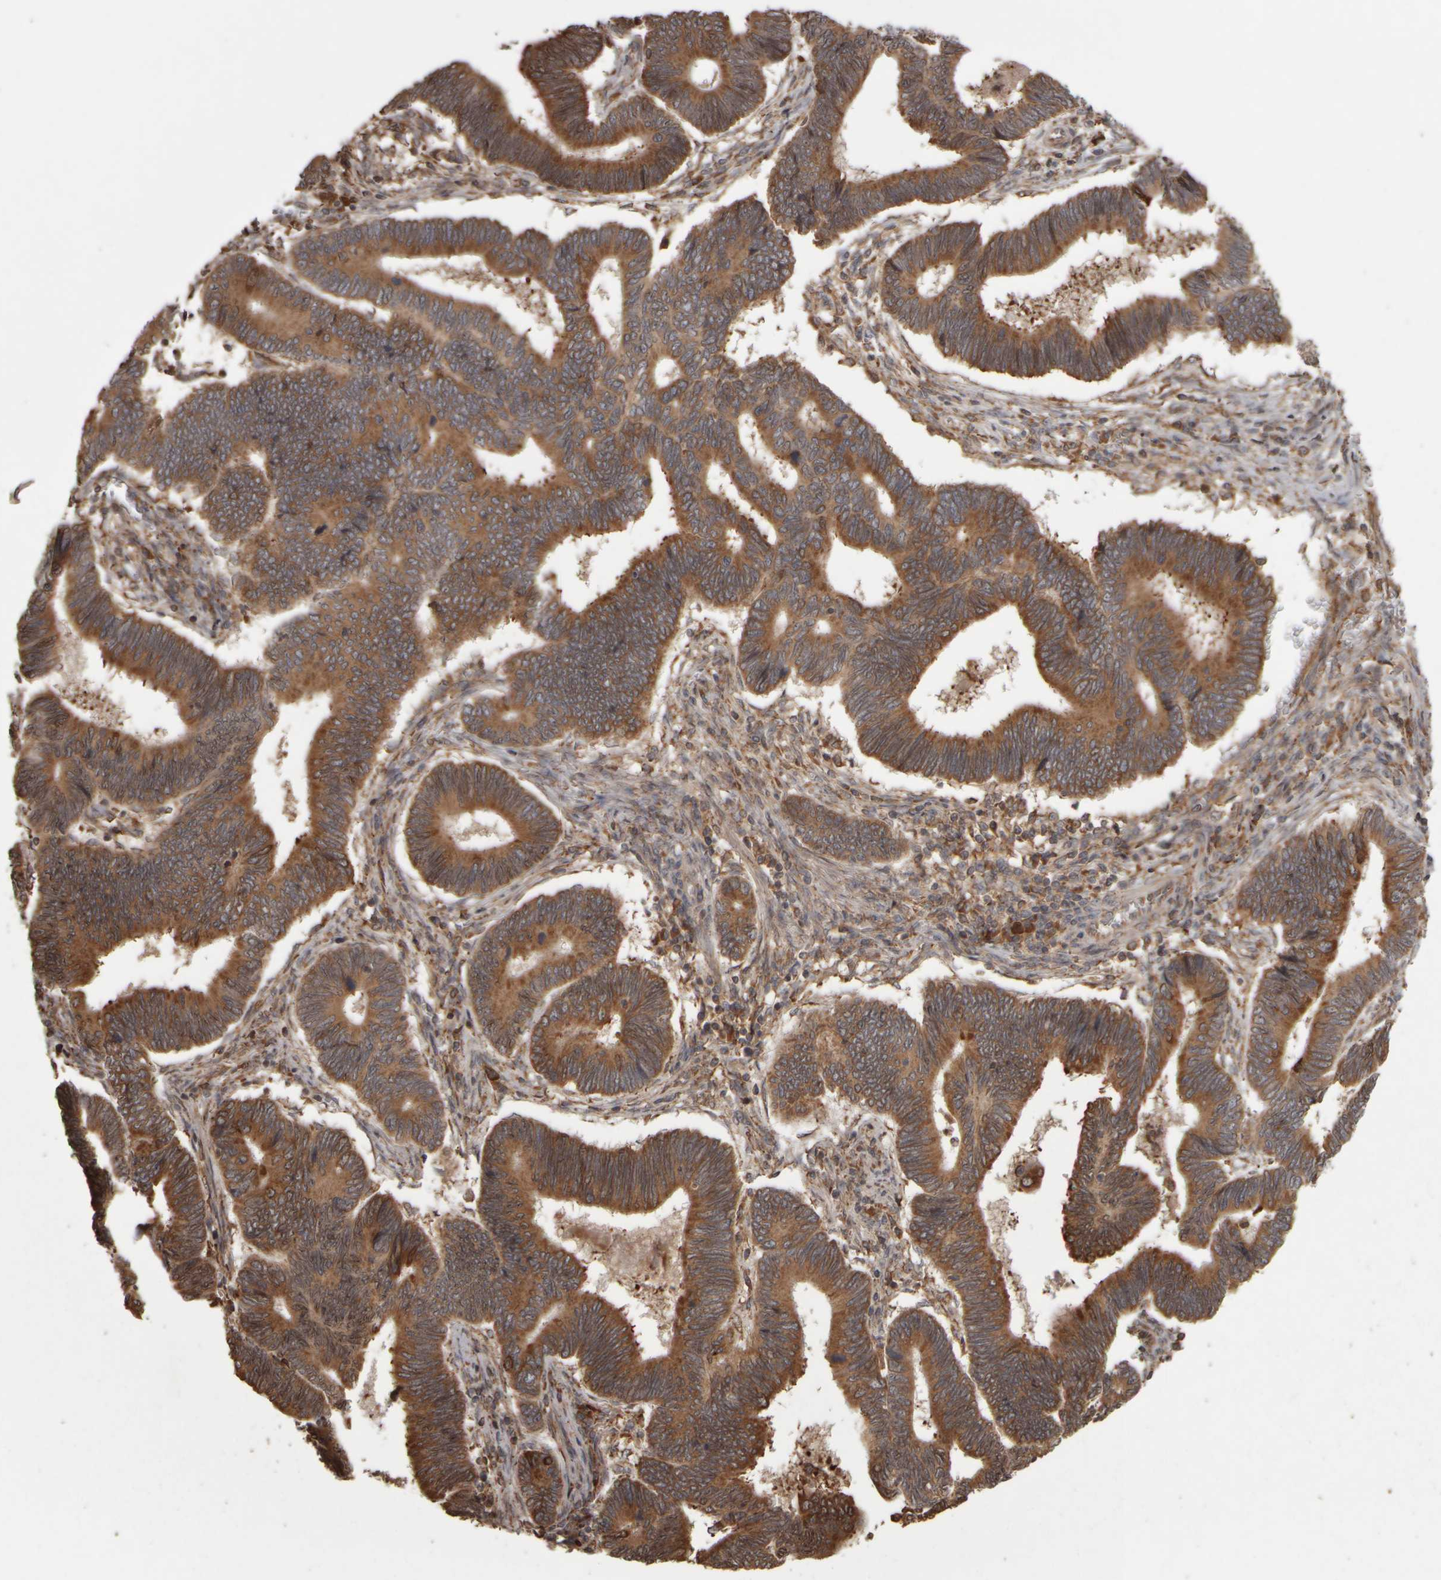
{"staining": {"intensity": "moderate", "quantity": ">75%", "location": "cytoplasmic/membranous"}, "tissue": "pancreatic cancer", "cell_type": "Tumor cells", "image_type": "cancer", "snomed": [{"axis": "morphology", "description": "Adenocarcinoma, NOS"}, {"axis": "topography", "description": "Pancreas"}], "caption": "This micrograph reveals pancreatic cancer (adenocarcinoma) stained with immunohistochemistry to label a protein in brown. The cytoplasmic/membranous of tumor cells show moderate positivity for the protein. Nuclei are counter-stained blue.", "gene": "AGBL3", "patient": {"sex": "female", "age": 70}}